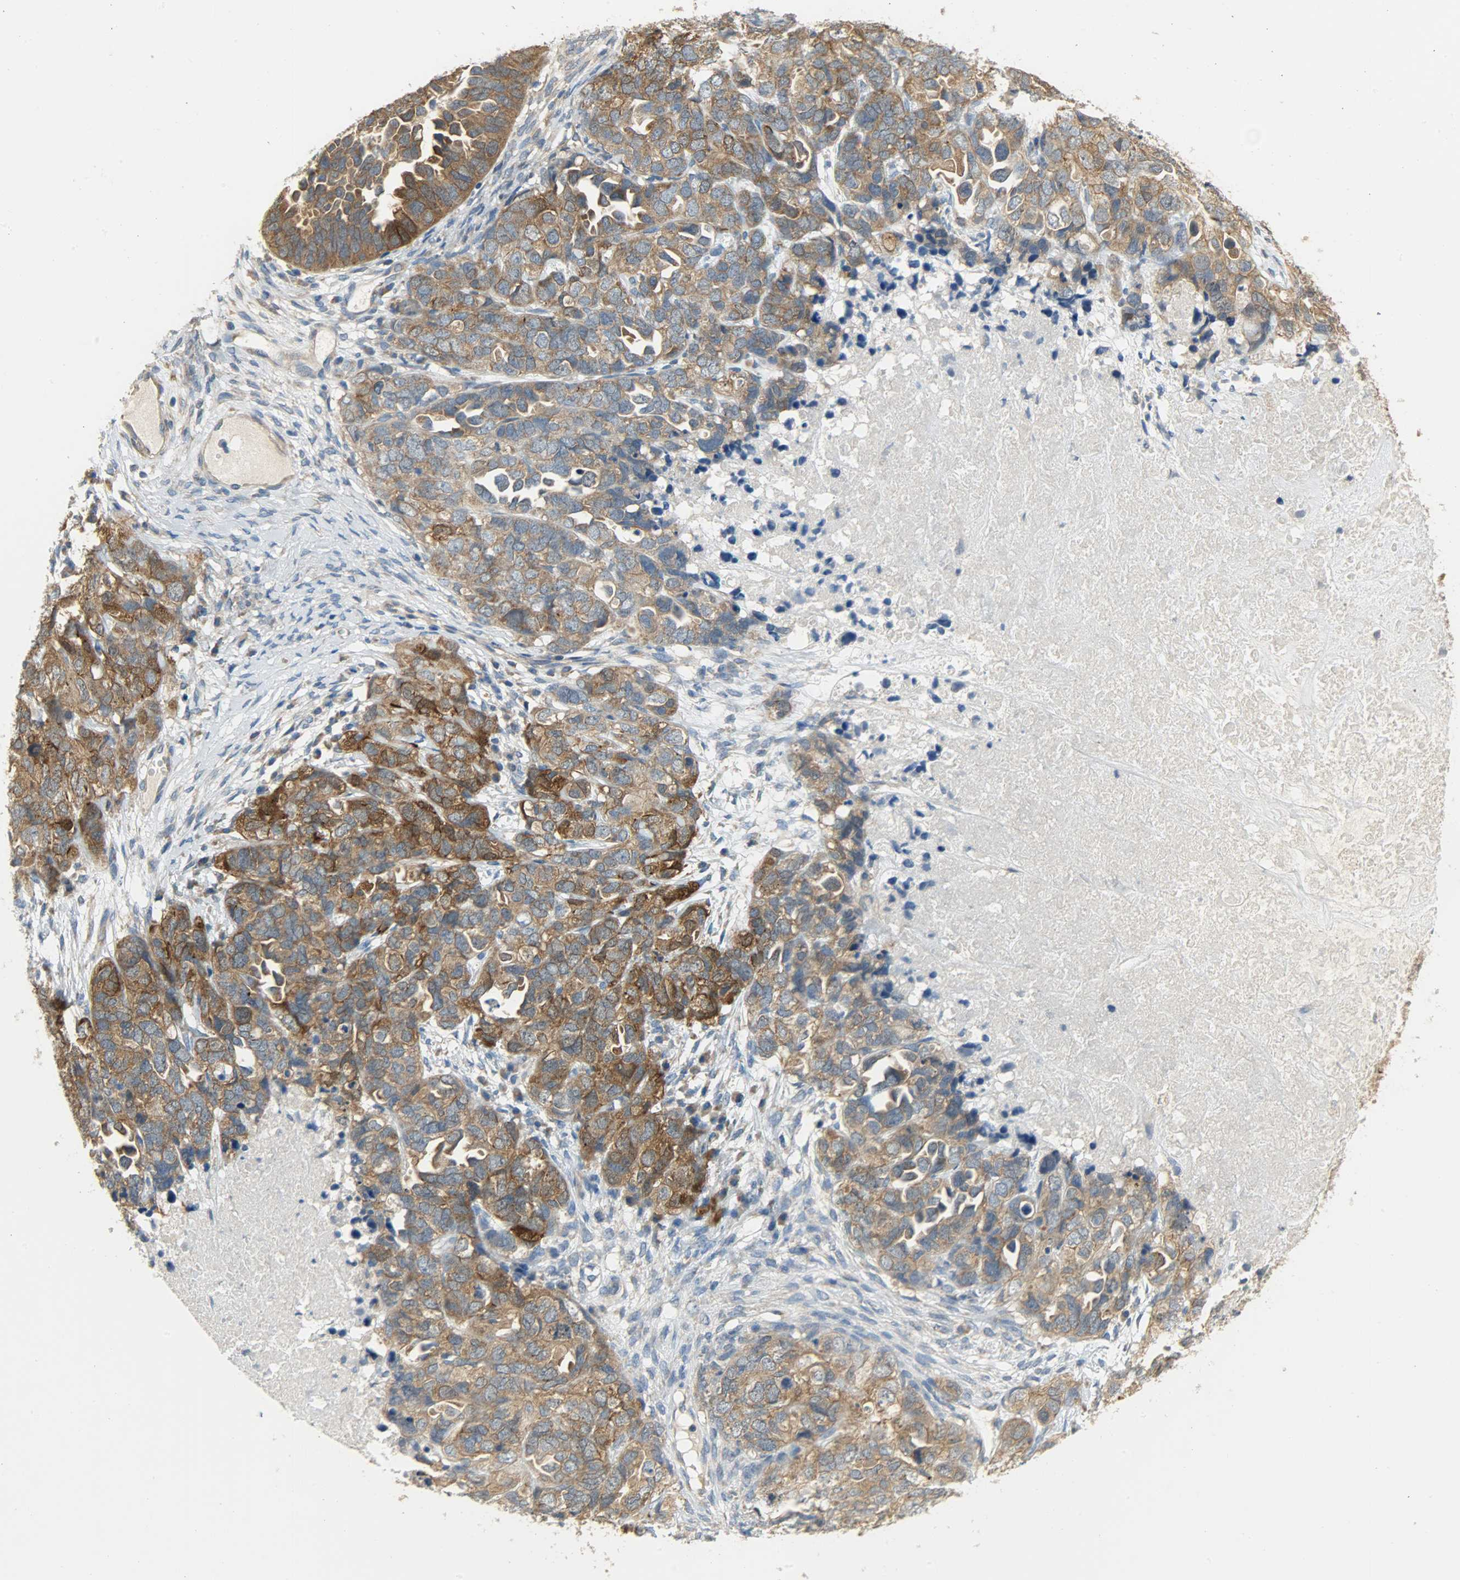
{"staining": {"intensity": "strong", "quantity": ">75%", "location": "cytoplasmic/membranous"}, "tissue": "ovarian cancer", "cell_type": "Tumor cells", "image_type": "cancer", "snomed": [{"axis": "morphology", "description": "Cystadenocarcinoma, serous, NOS"}, {"axis": "topography", "description": "Ovary"}], "caption": "Tumor cells demonstrate high levels of strong cytoplasmic/membranous positivity in about >75% of cells in human ovarian cancer (serous cystadenocarcinoma).", "gene": "C1orf198", "patient": {"sex": "female", "age": 82}}